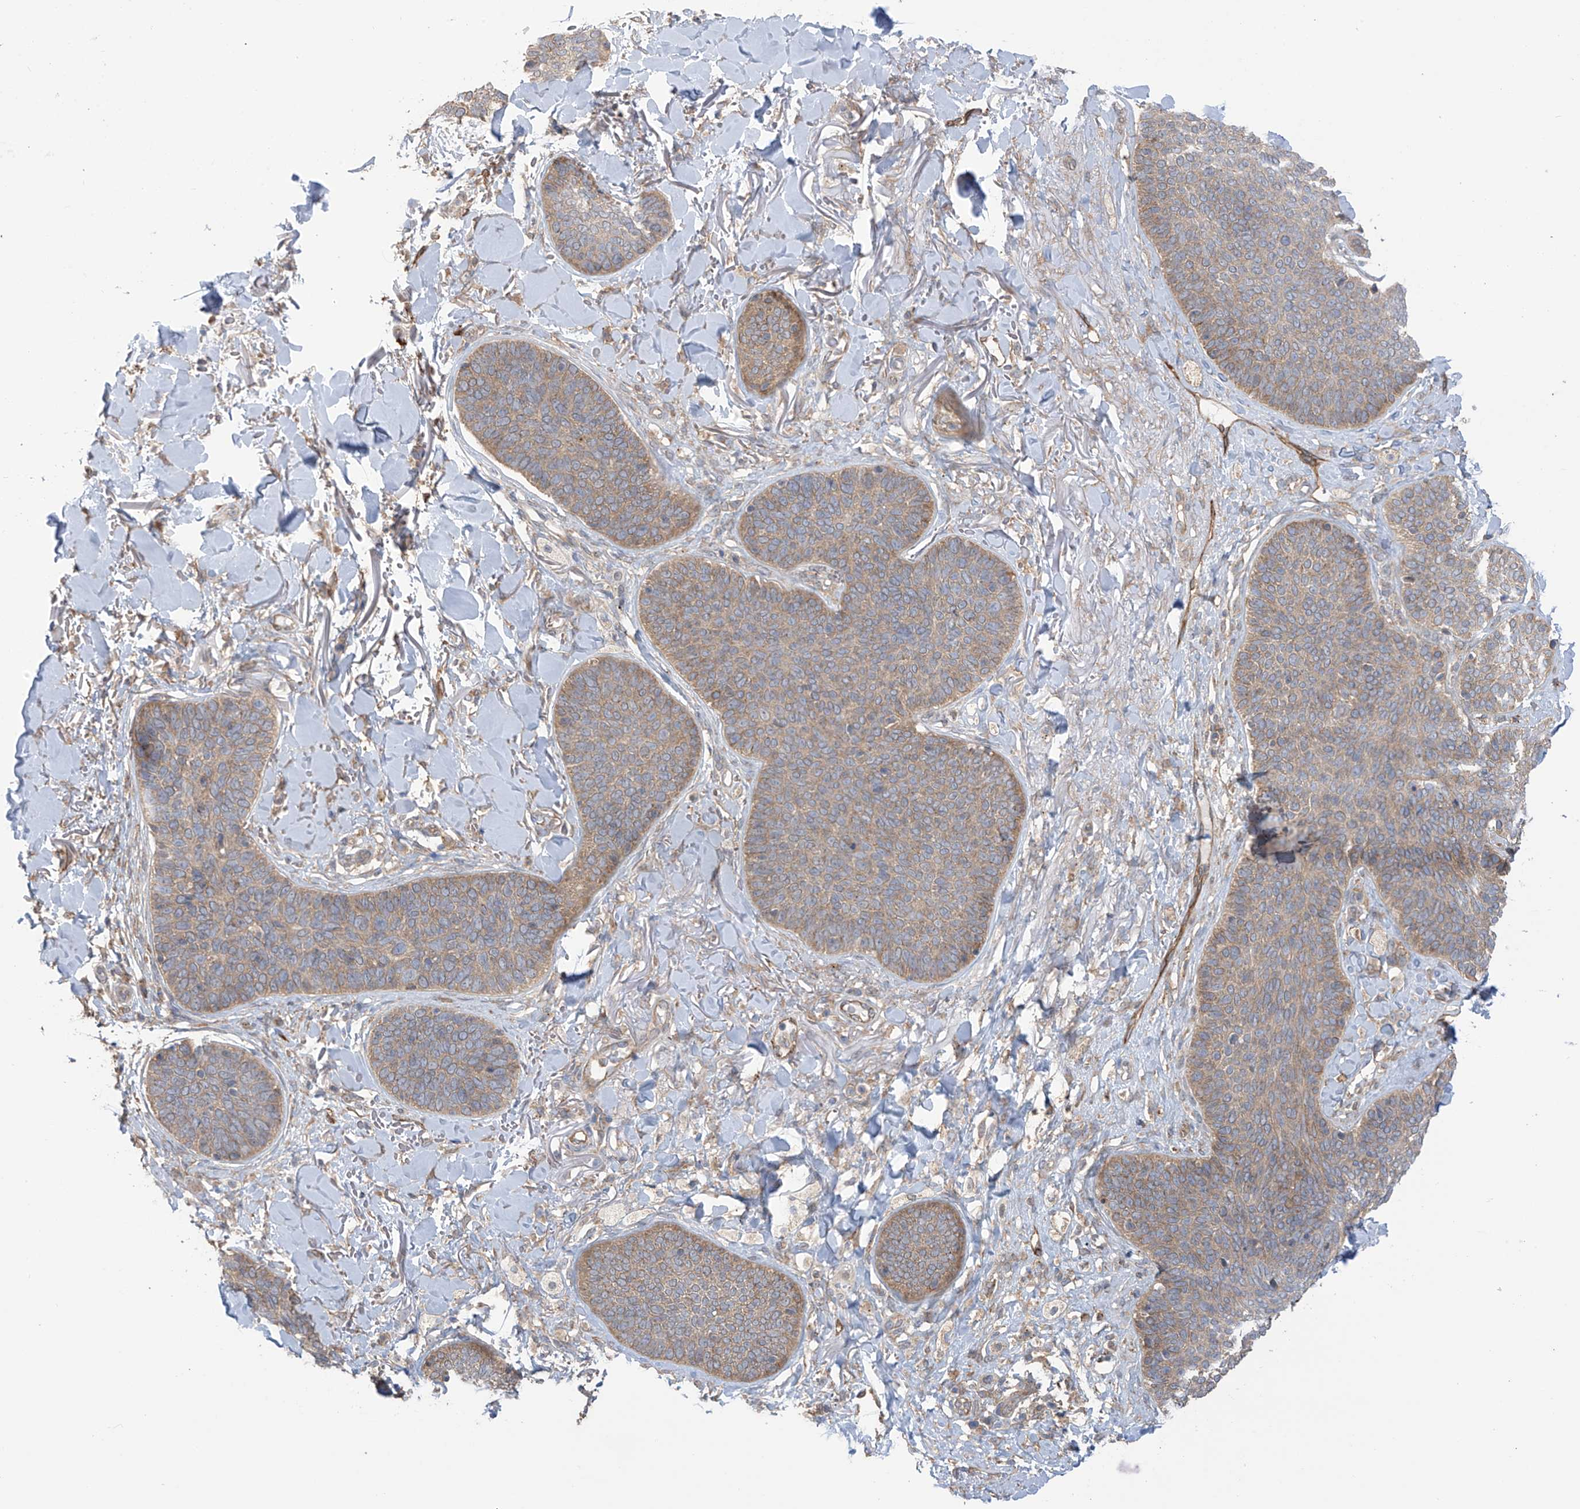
{"staining": {"intensity": "moderate", "quantity": "<25%", "location": "cytoplasmic/membranous"}, "tissue": "skin cancer", "cell_type": "Tumor cells", "image_type": "cancer", "snomed": [{"axis": "morphology", "description": "Basal cell carcinoma"}, {"axis": "topography", "description": "Skin"}], "caption": "Immunohistochemistry (IHC) of human skin cancer demonstrates low levels of moderate cytoplasmic/membranous staining in approximately <25% of tumor cells. The staining was performed using DAB (3,3'-diaminobenzidine) to visualize the protein expression in brown, while the nuclei were stained in blue with hematoxylin (Magnification: 20x).", "gene": "KIAA1522", "patient": {"sex": "male", "age": 85}}